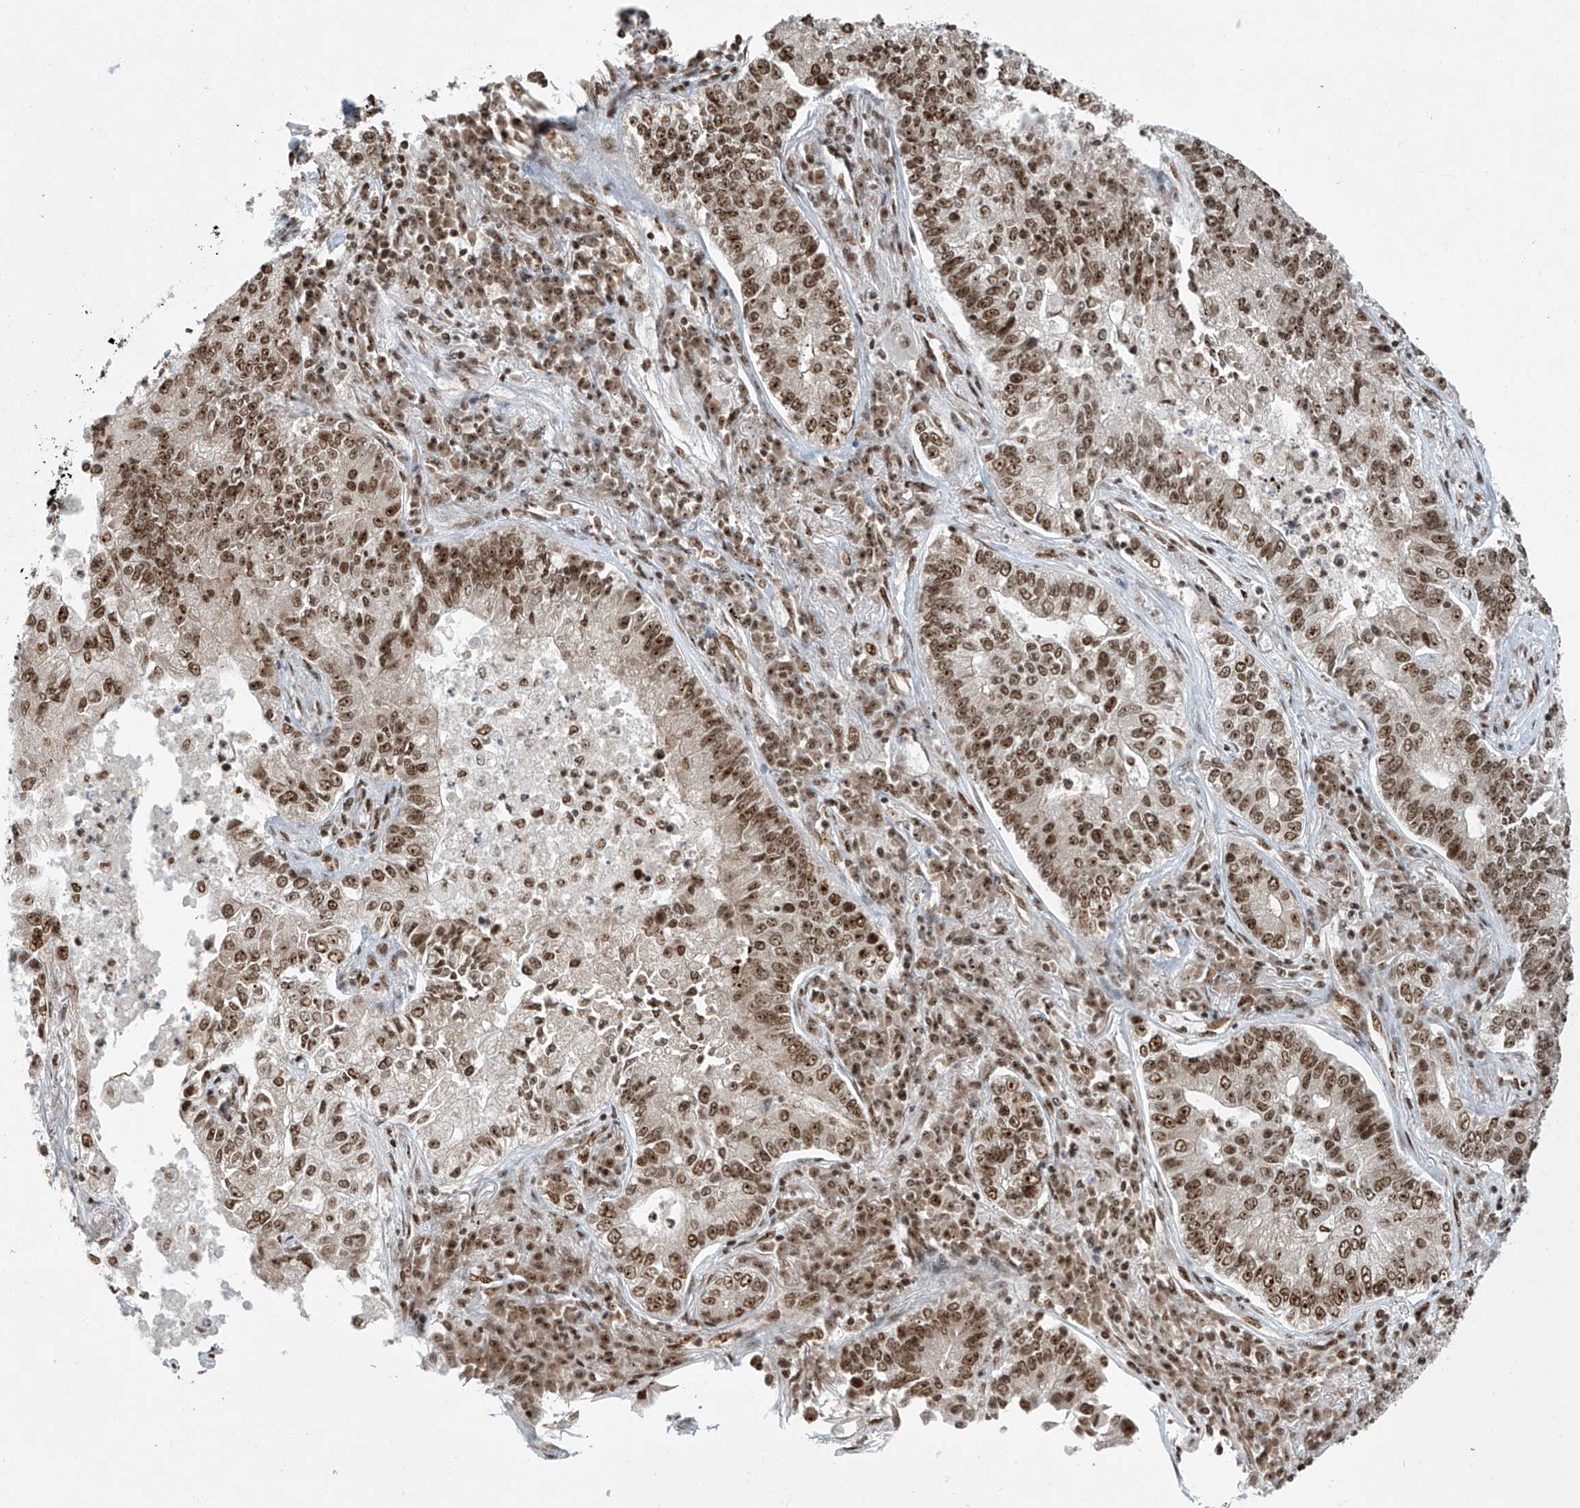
{"staining": {"intensity": "moderate", "quantity": ">75%", "location": "nuclear"}, "tissue": "lung cancer", "cell_type": "Tumor cells", "image_type": "cancer", "snomed": [{"axis": "morphology", "description": "Adenocarcinoma, NOS"}, {"axis": "topography", "description": "Lung"}], "caption": "Protein expression analysis of human lung cancer reveals moderate nuclear expression in approximately >75% of tumor cells. (Stains: DAB (3,3'-diaminobenzidine) in brown, nuclei in blue, Microscopy: brightfield microscopy at high magnification).", "gene": "FAM193B", "patient": {"sex": "male", "age": 49}}